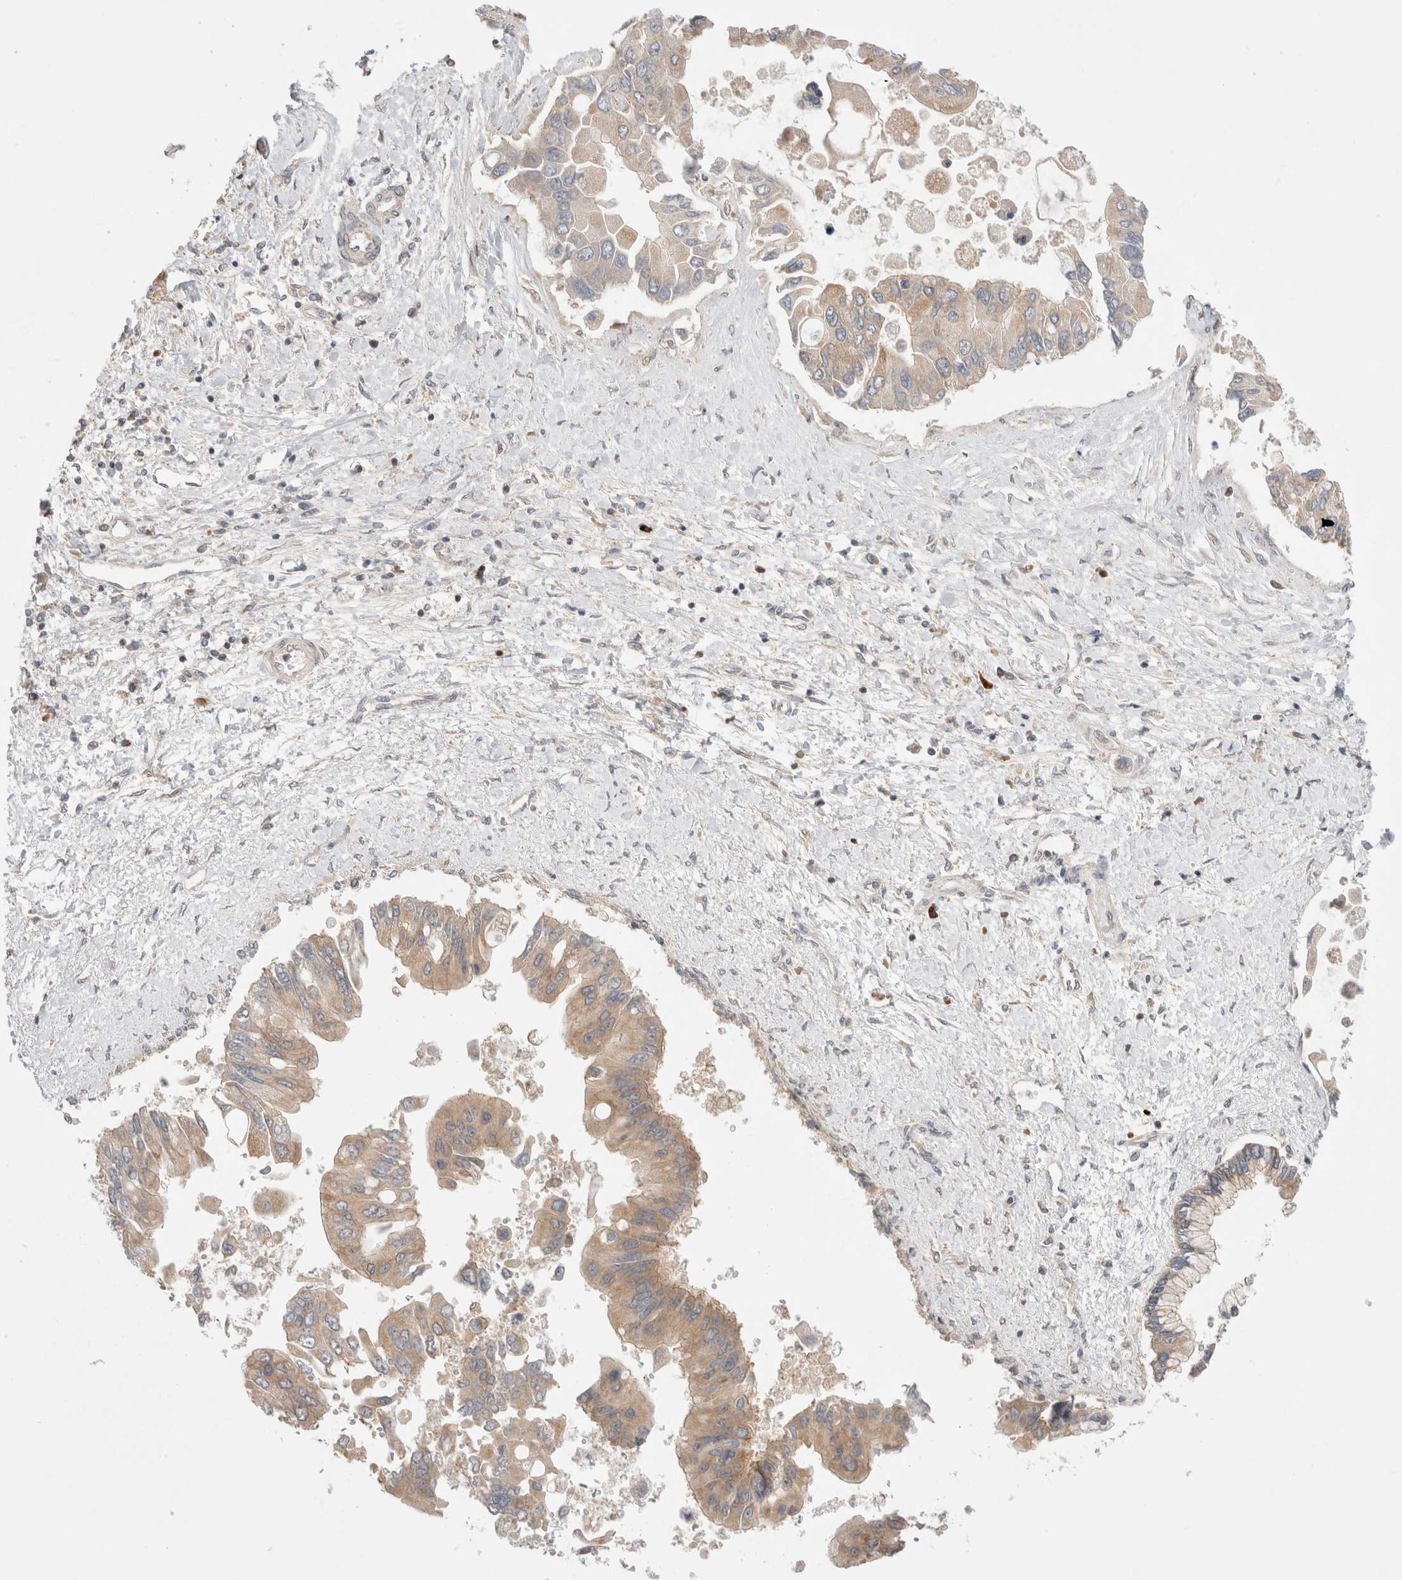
{"staining": {"intensity": "moderate", "quantity": "<25%", "location": "cytoplasmic/membranous"}, "tissue": "liver cancer", "cell_type": "Tumor cells", "image_type": "cancer", "snomed": [{"axis": "morphology", "description": "Cholangiocarcinoma"}, {"axis": "topography", "description": "Liver"}], "caption": "This image demonstrates immunohistochemistry (IHC) staining of cholangiocarcinoma (liver), with low moderate cytoplasmic/membranous positivity in about <25% of tumor cells.", "gene": "NFKB1", "patient": {"sex": "male", "age": 50}}